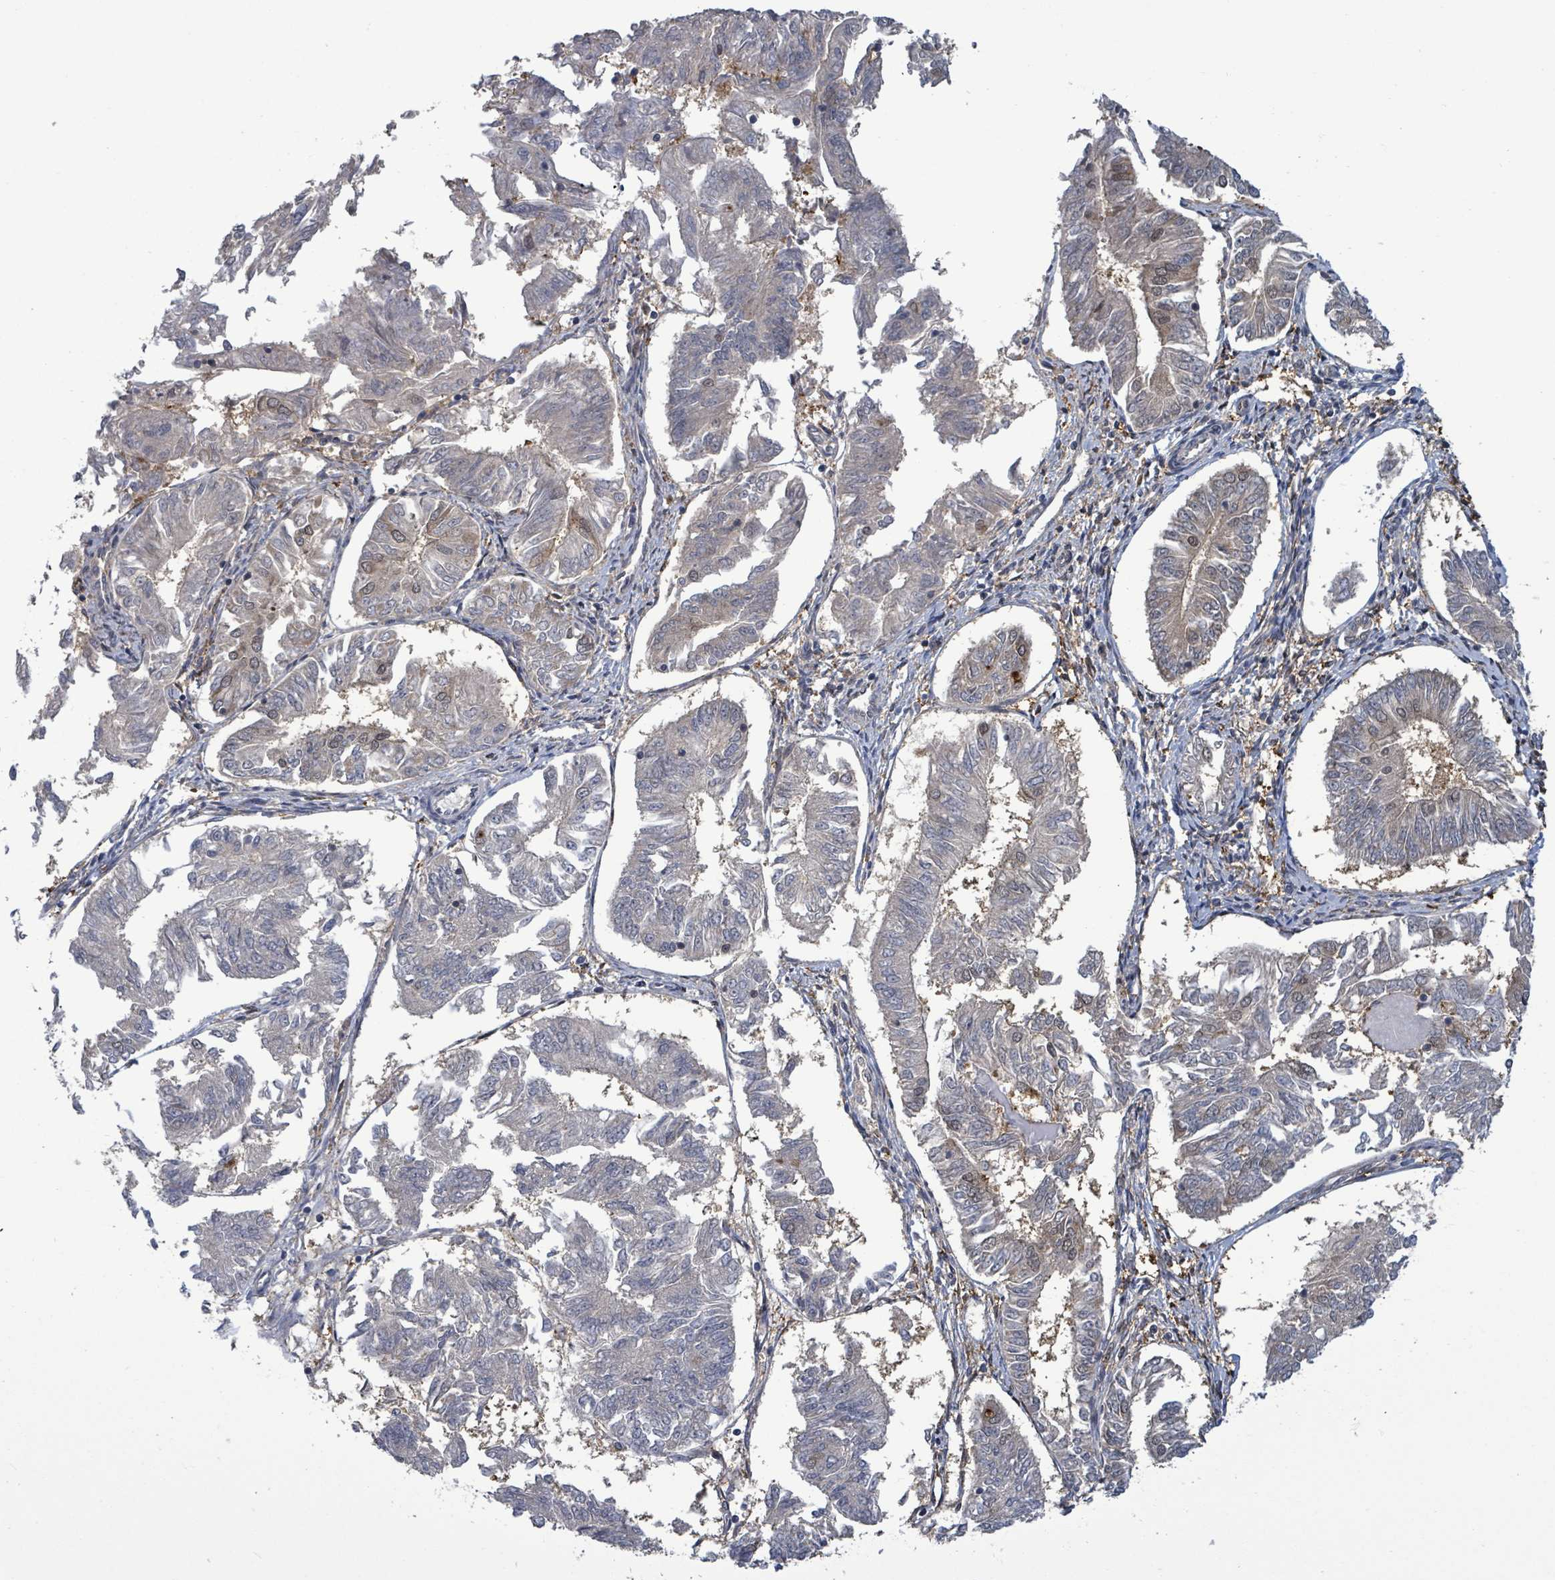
{"staining": {"intensity": "negative", "quantity": "none", "location": "none"}, "tissue": "endometrial cancer", "cell_type": "Tumor cells", "image_type": "cancer", "snomed": [{"axis": "morphology", "description": "Adenocarcinoma, NOS"}, {"axis": "topography", "description": "Endometrium"}], "caption": "Immunohistochemistry (IHC) histopathology image of human adenocarcinoma (endometrial) stained for a protein (brown), which reveals no positivity in tumor cells.", "gene": "FBXO6", "patient": {"sex": "female", "age": 58}}